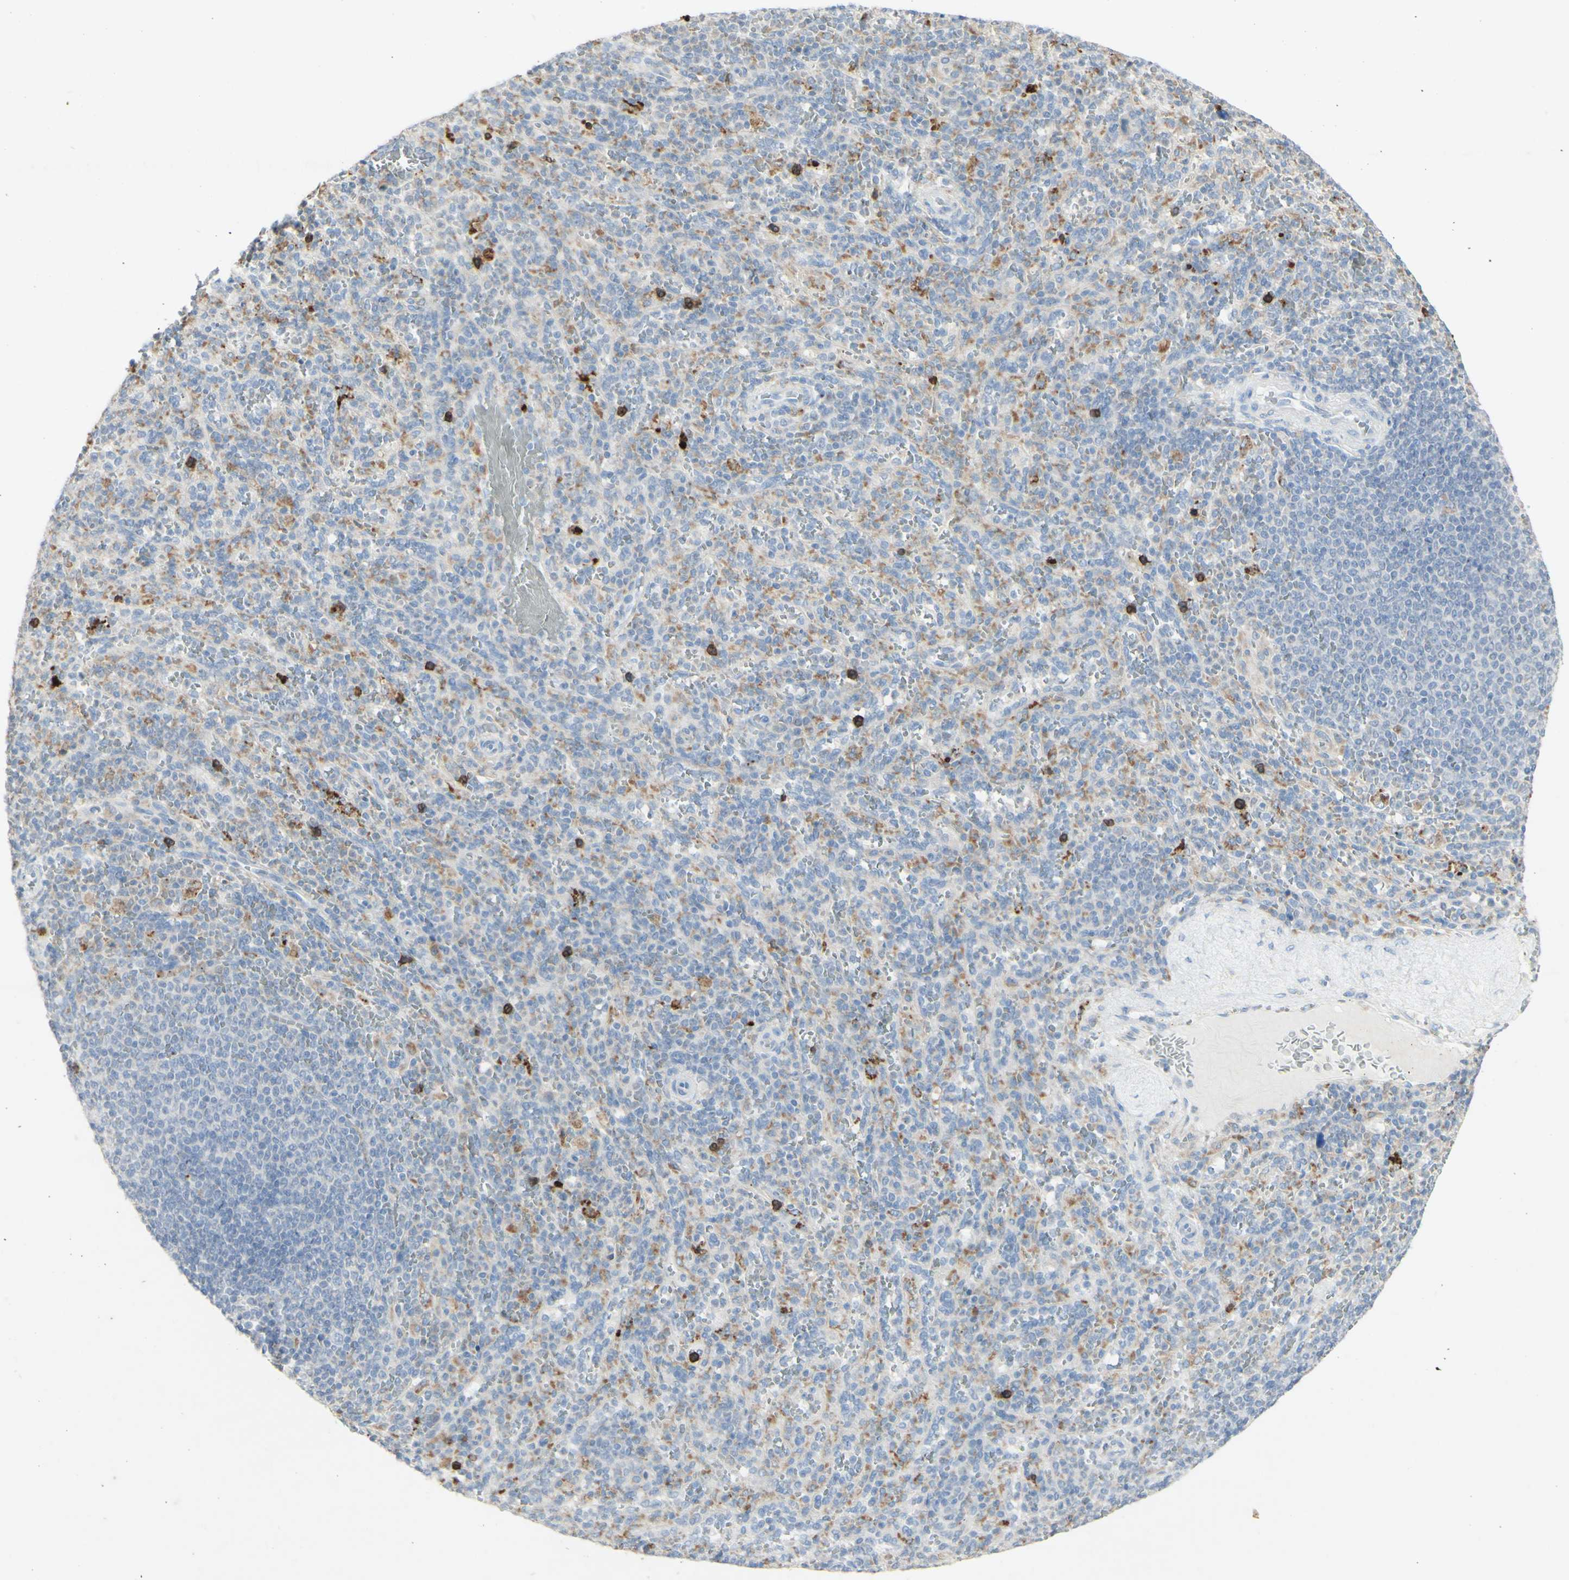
{"staining": {"intensity": "strong", "quantity": "<25%", "location": "cytoplasmic/membranous"}, "tissue": "spleen", "cell_type": "Cells in red pulp", "image_type": "normal", "snomed": [{"axis": "morphology", "description": "Normal tissue, NOS"}, {"axis": "topography", "description": "Spleen"}], "caption": "Protein expression analysis of normal spleen reveals strong cytoplasmic/membranous expression in approximately <25% of cells in red pulp. The protein is stained brown, and the nuclei are stained in blue (DAB (3,3'-diaminobenzidine) IHC with brightfield microscopy, high magnification).", "gene": "ATP6V1B1", "patient": {"sex": "male", "age": 36}}